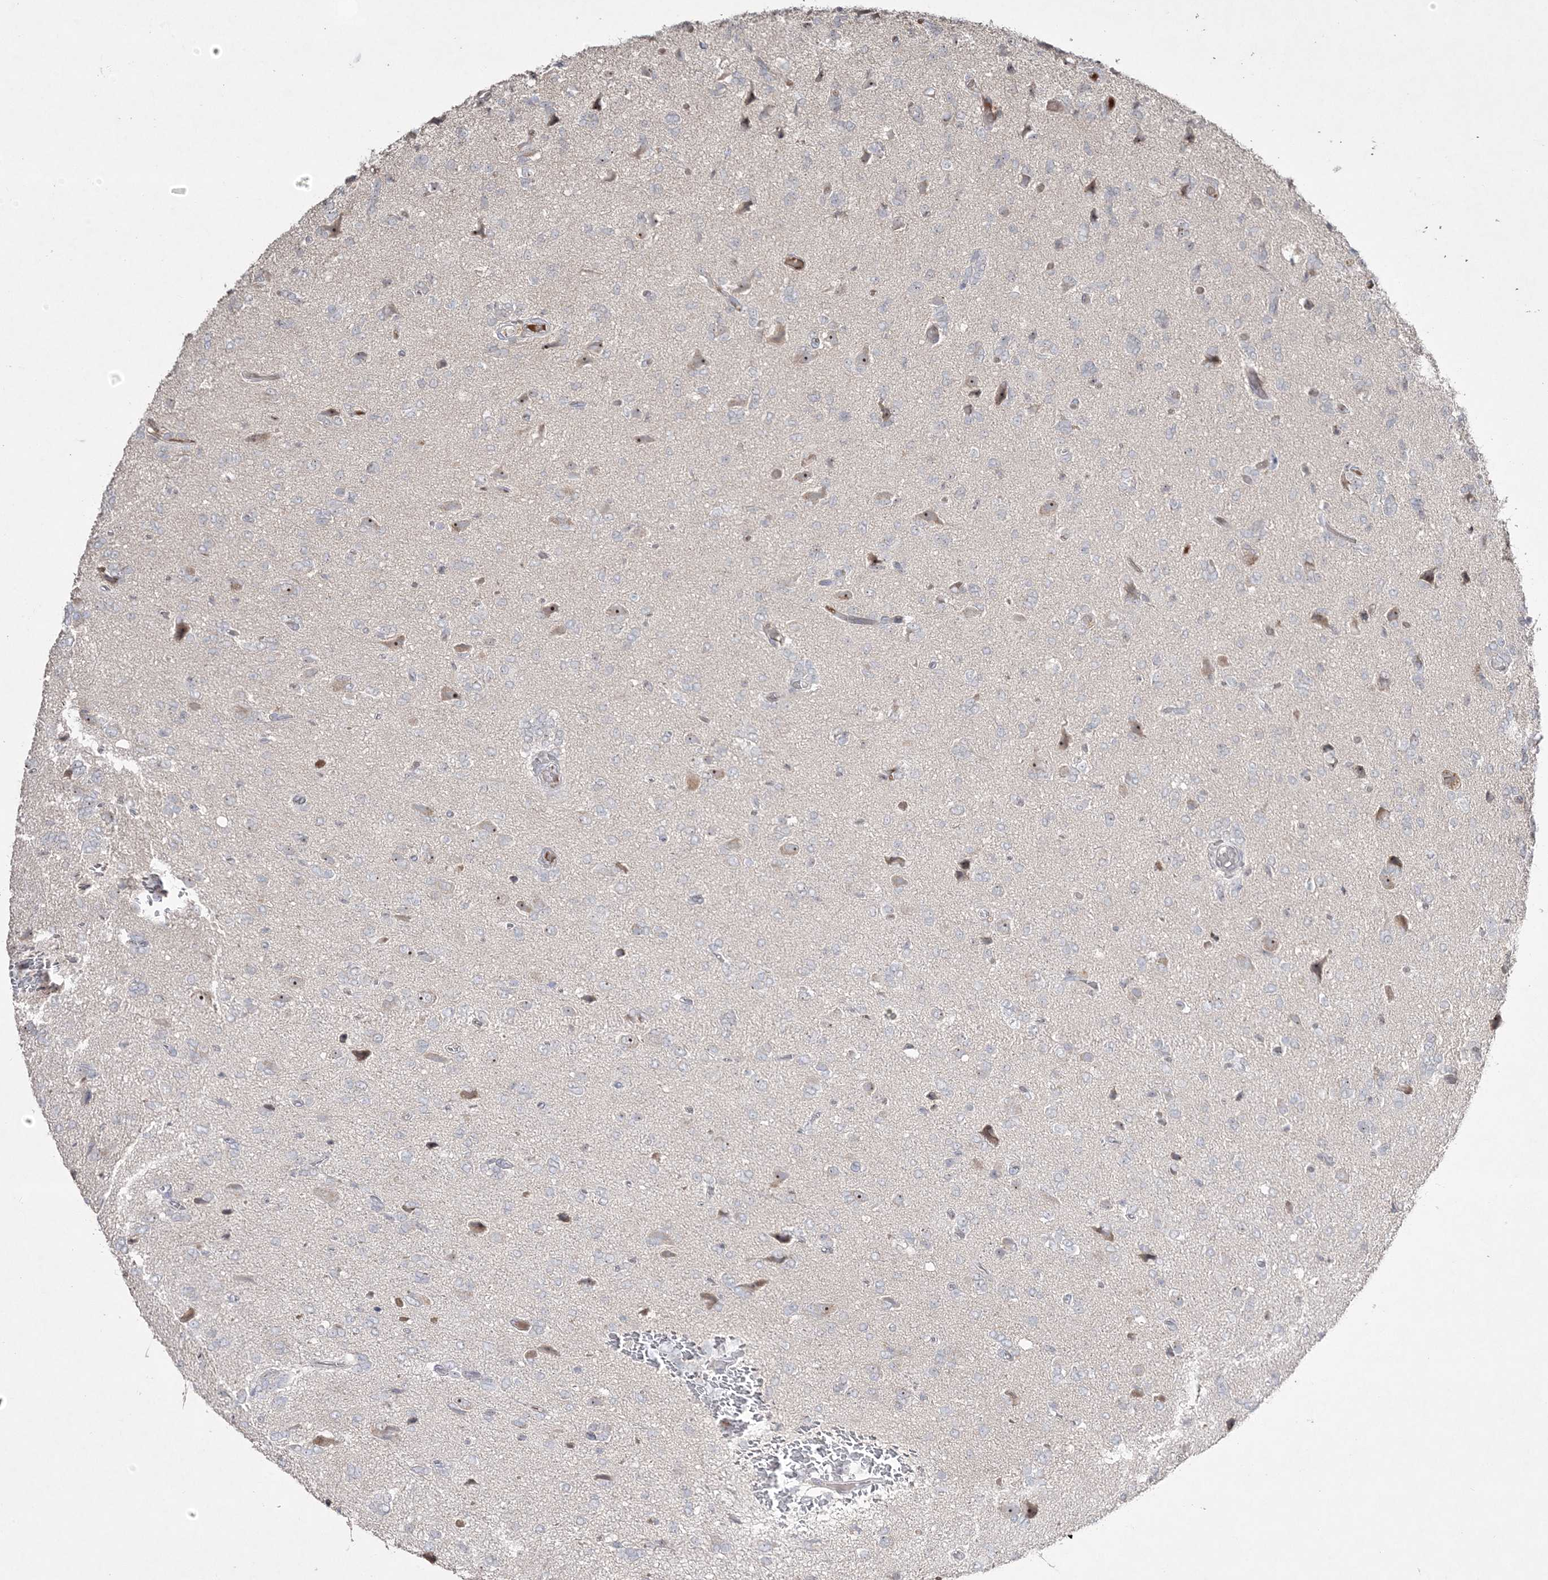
{"staining": {"intensity": "negative", "quantity": "none", "location": "none"}, "tissue": "glioma", "cell_type": "Tumor cells", "image_type": "cancer", "snomed": [{"axis": "morphology", "description": "Glioma, malignant, High grade"}, {"axis": "topography", "description": "Brain"}], "caption": "Tumor cells are negative for protein expression in human malignant glioma (high-grade).", "gene": "NOP16", "patient": {"sex": "female", "age": 59}}